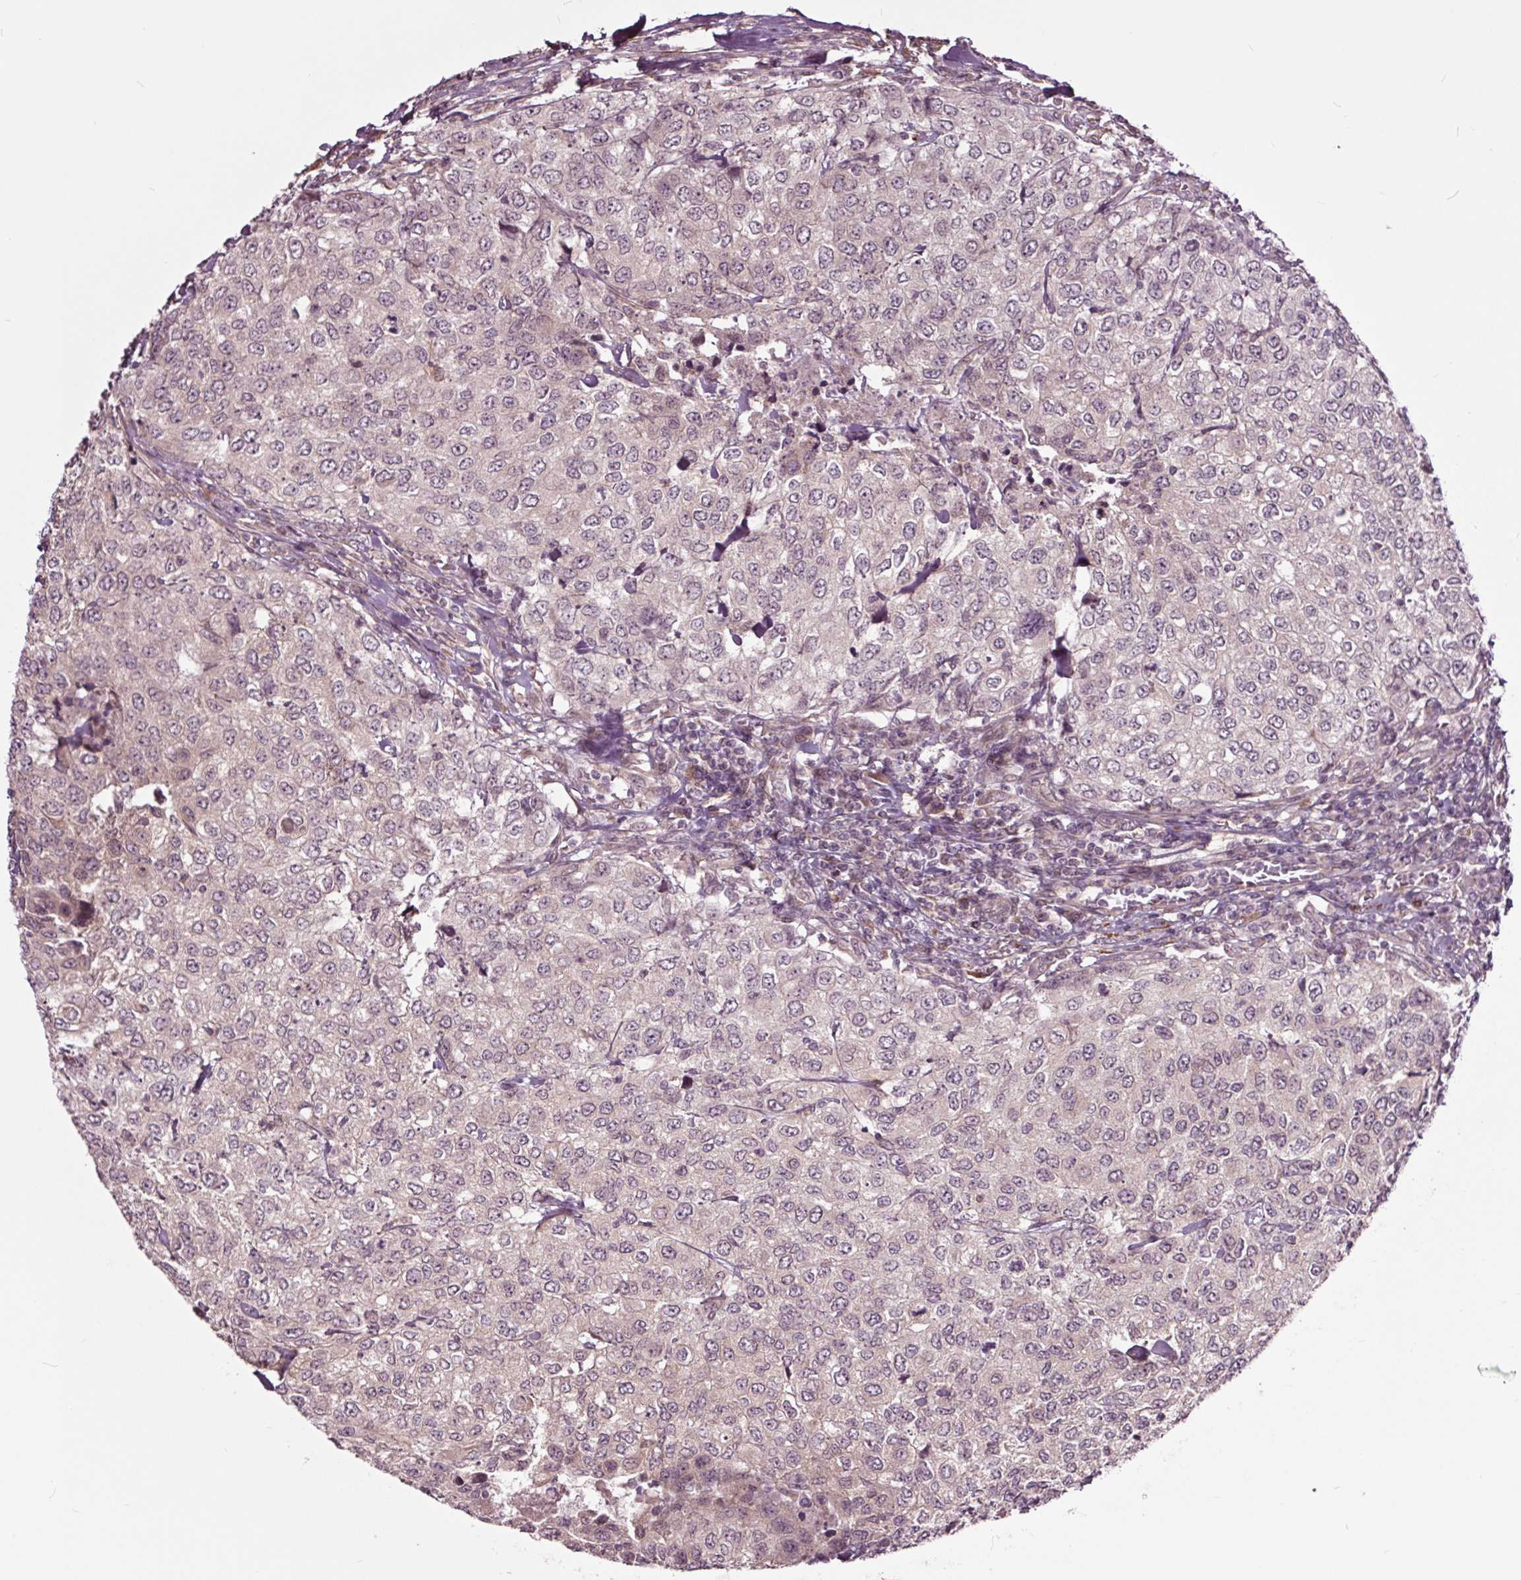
{"staining": {"intensity": "weak", "quantity": "<25%", "location": "nuclear"}, "tissue": "urothelial cancer", "cell_type": "Tumor cells", "image_type": "cancer", "snomed": [{"axis": "morphology", "description": "Urothelial carcinoma, High grade"}, {"axis": "topography", "description": "Urinary bladder"}], "caption": "Immunohistochemical staining of urothelial cancer exhibits no significant positivity in tumor cells.", "gene": "HAUS5", "patient": {"sex": "female", "age": 78}}